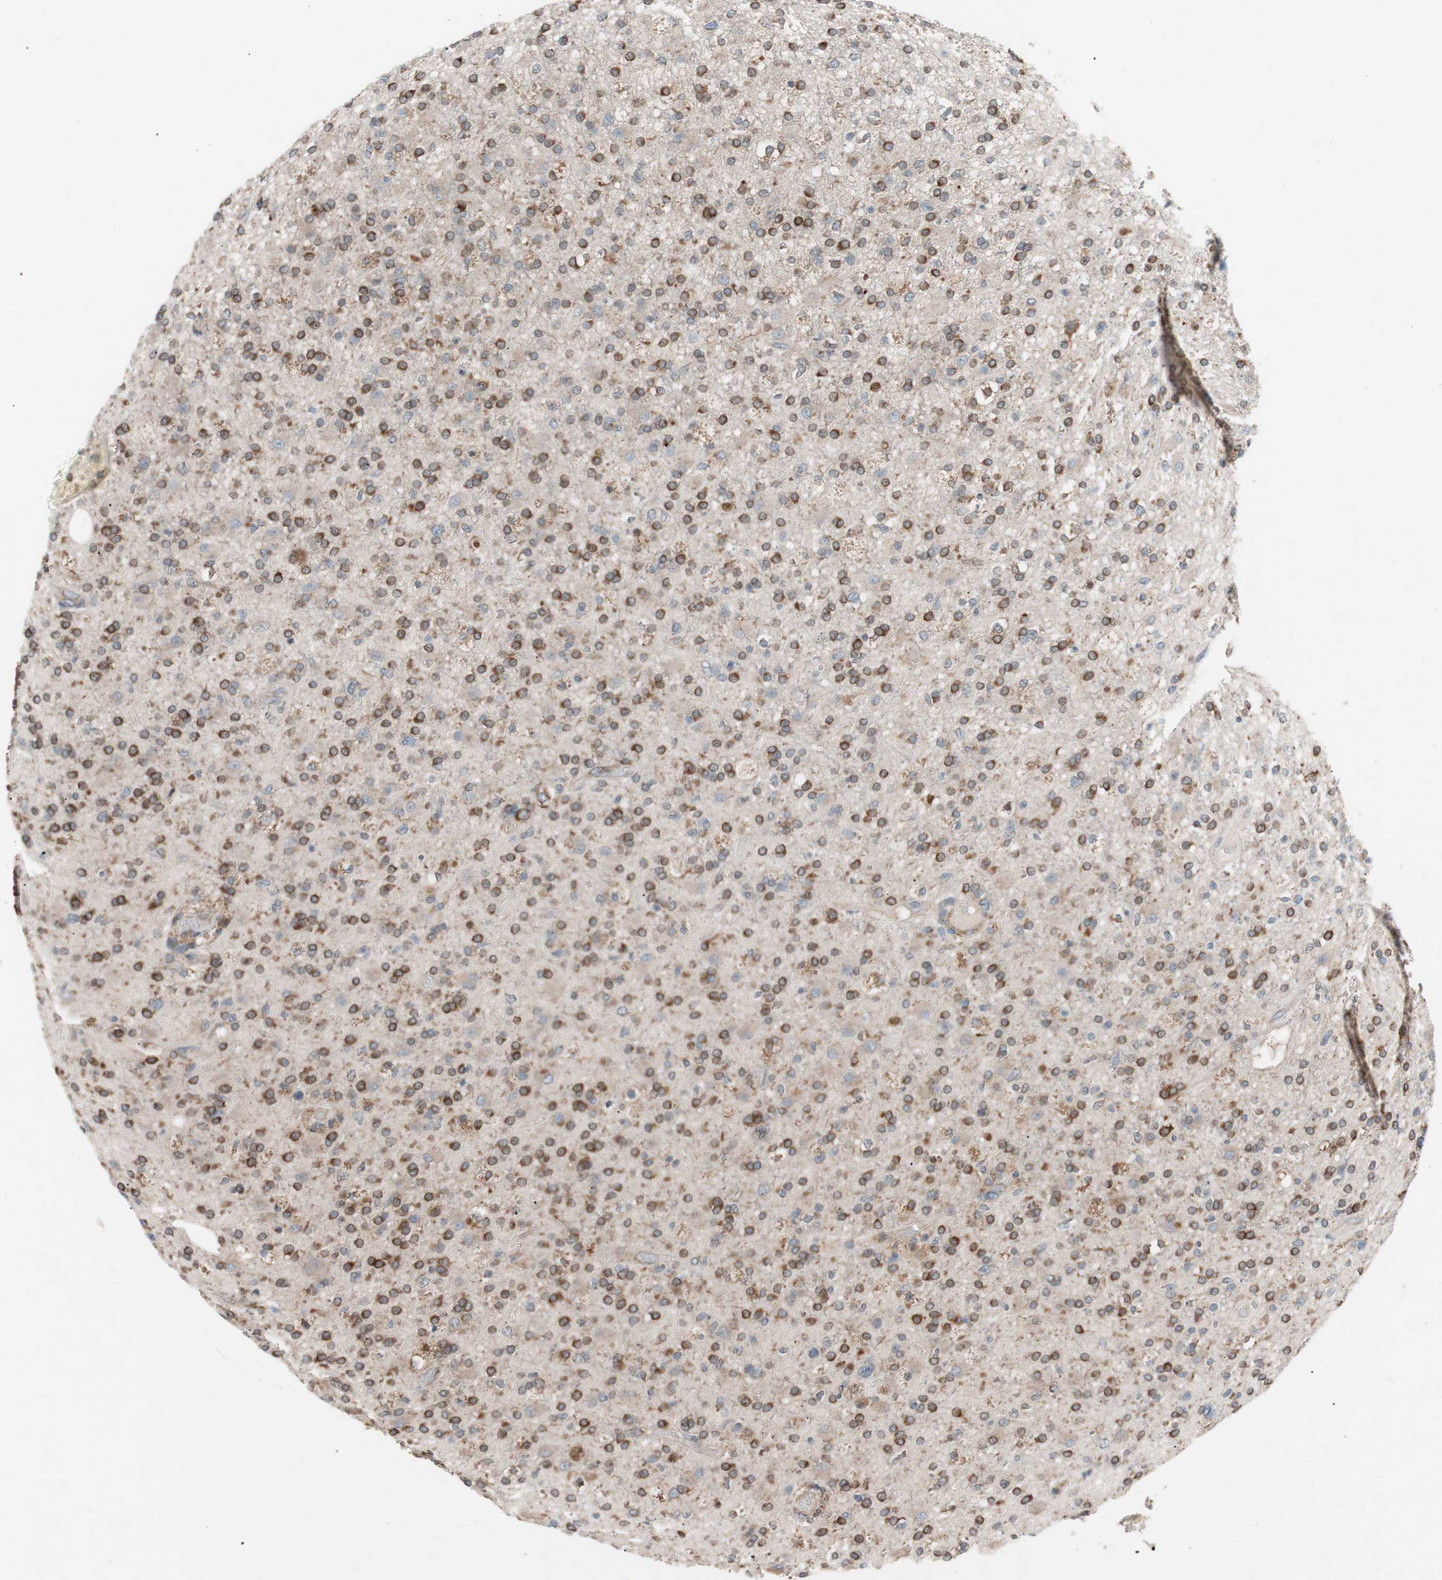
{"staining": {"intensity": "strong", "quantity": ">75%", "location": "cytoplasmic/membranous"}, "tissue": "glioma", "cell_type": "Tumor cells", "image_type": "cancer", "snomed": [{"axis": "morphology", "description": "Glioma, malignant, High grade"}, {"axis": "topography", "description": "Brain"}], "caption": "Glioma stained with IHC displays strong cytoplasmic/membranous expression in approximately >75% of tumor cells.", "gene": "FAAH", "patient": {"sex": "male", "age": 33}}